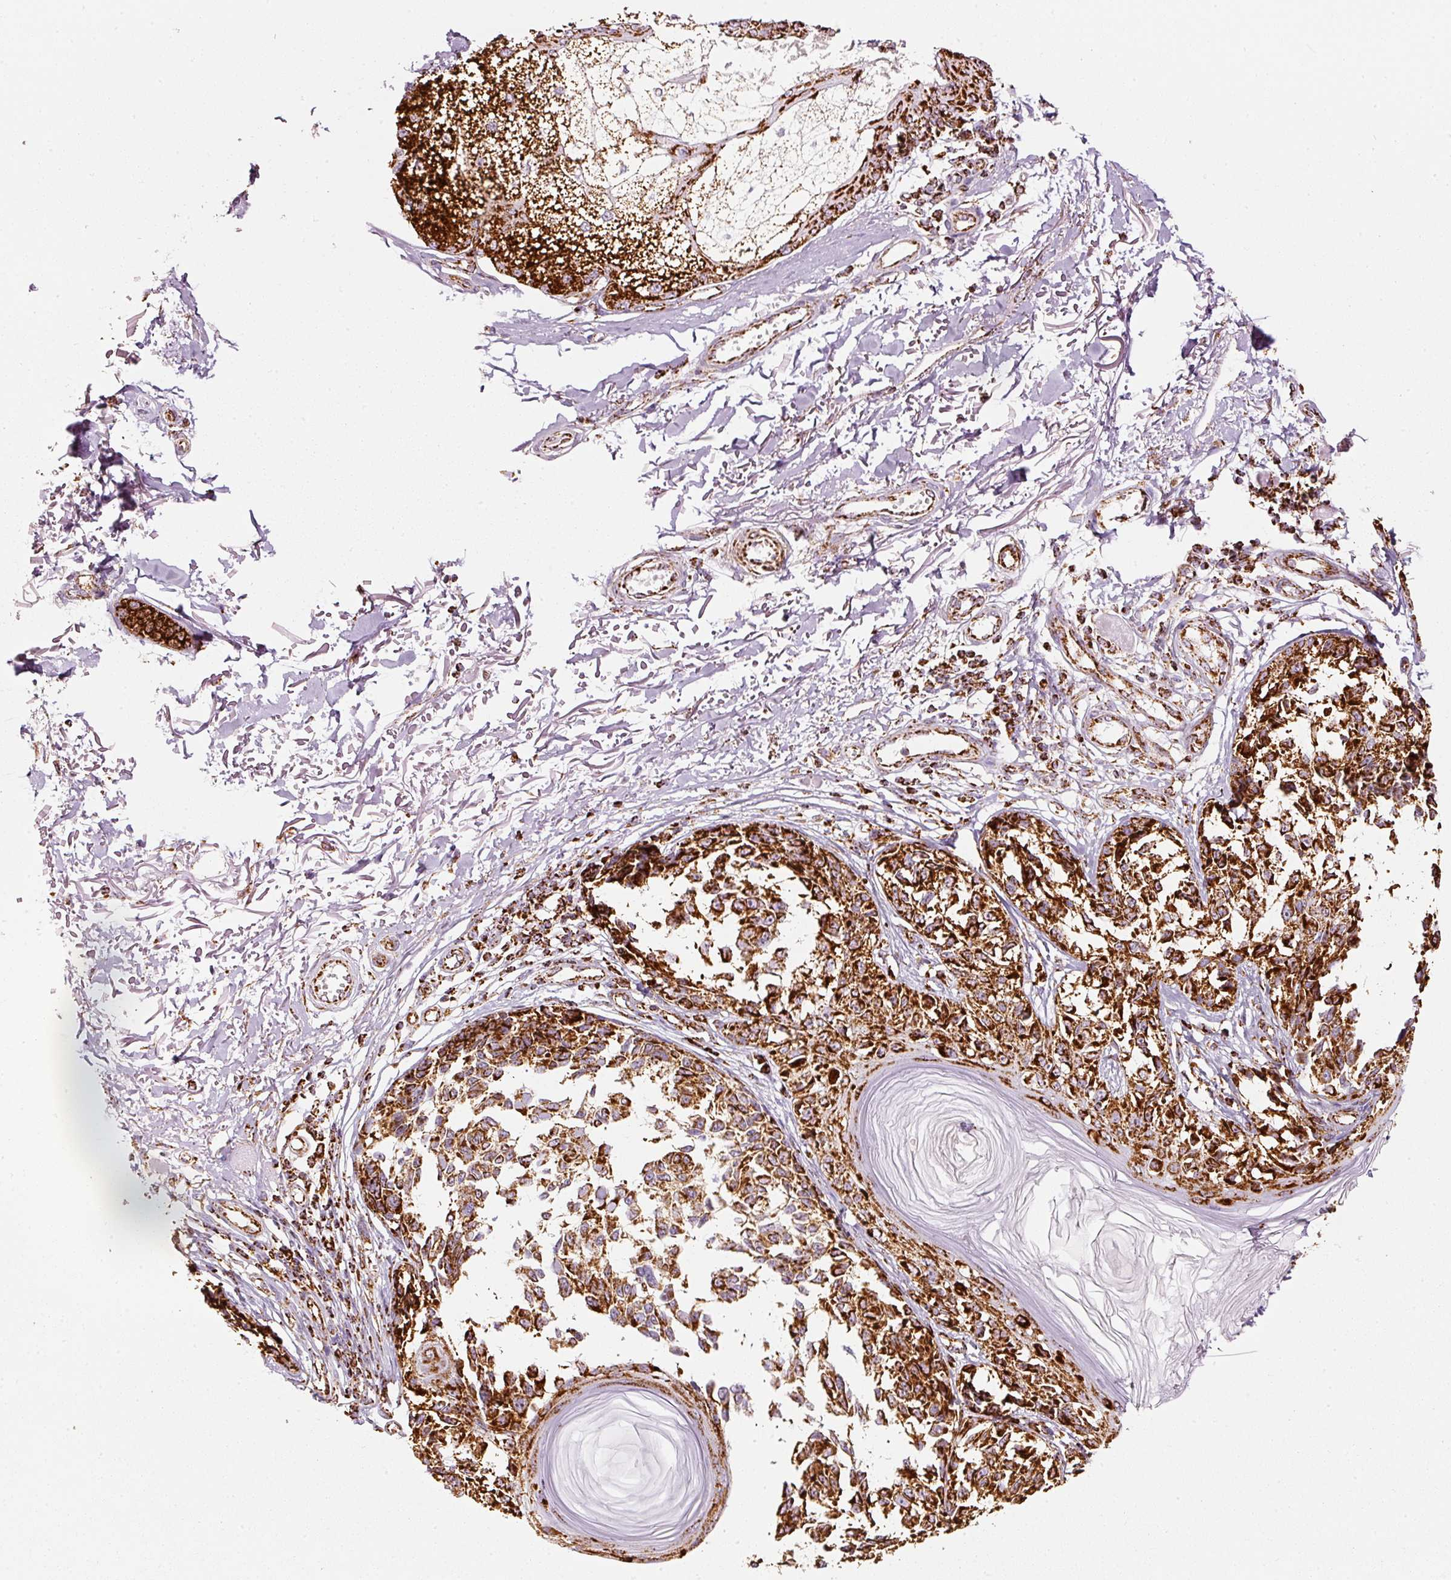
{"staining": {"intensity": "strong", "quantity": ">75%", "location": "cytoplasmic/membranous"}, "tissue": "melanoma", "cell_type": "Tumor cells", "image_type": "cancer", "snomed": [{"axis": "morphology", "description": "Malignant melanoma, NOS"}, {"axis": "topography", "description": "Skin"}], "caption": "Strong cytoplasmic/membranous expression is seen in about >75% of tumor cells in malignant melanoma.", "gene": "MT-CO2", "patient": {"sex": "male", "age": 73}}